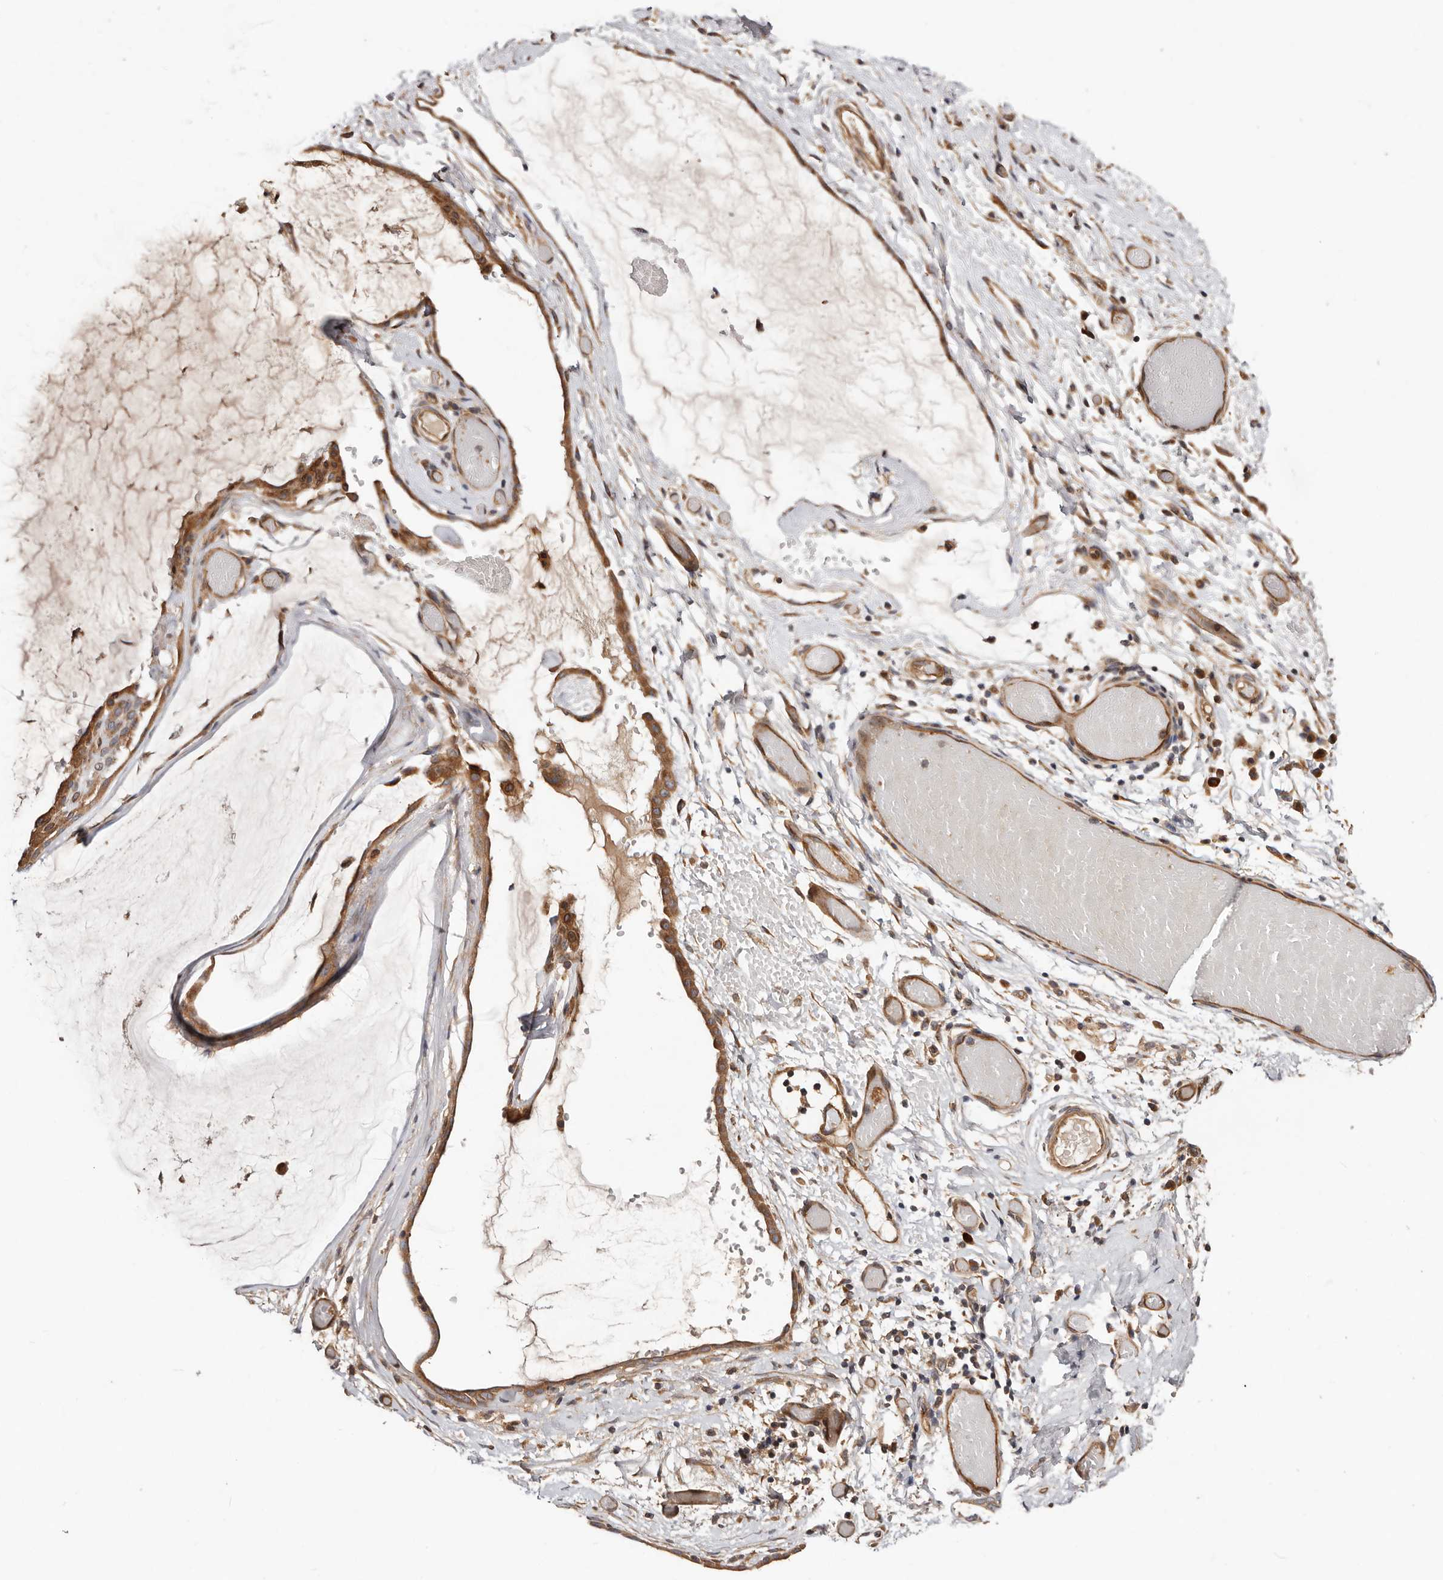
{"staining": {"intensity": "moderate", "quantity": ">75%", "location": "cytoplasmic/membranous"}, "tissue": "ovarian cancer", "cell_type": "Tumor cells", "image_type": "cancer", "snomed": [{"axis": "morphology", "description": "Cystadenocarcinoma, mucinous, NOS"}, {"axis": "topography", "description": "Ovary"}], "caption": "Approximately >75% of tumor cells in ovarian mucinous cystadenocarcinoma show moderate cytoplasmic/membranous protein expression as visualized by brown immunohistochemical staining.", "gene": "MACF1", "patient": {"sex": "female", "age": 39}}